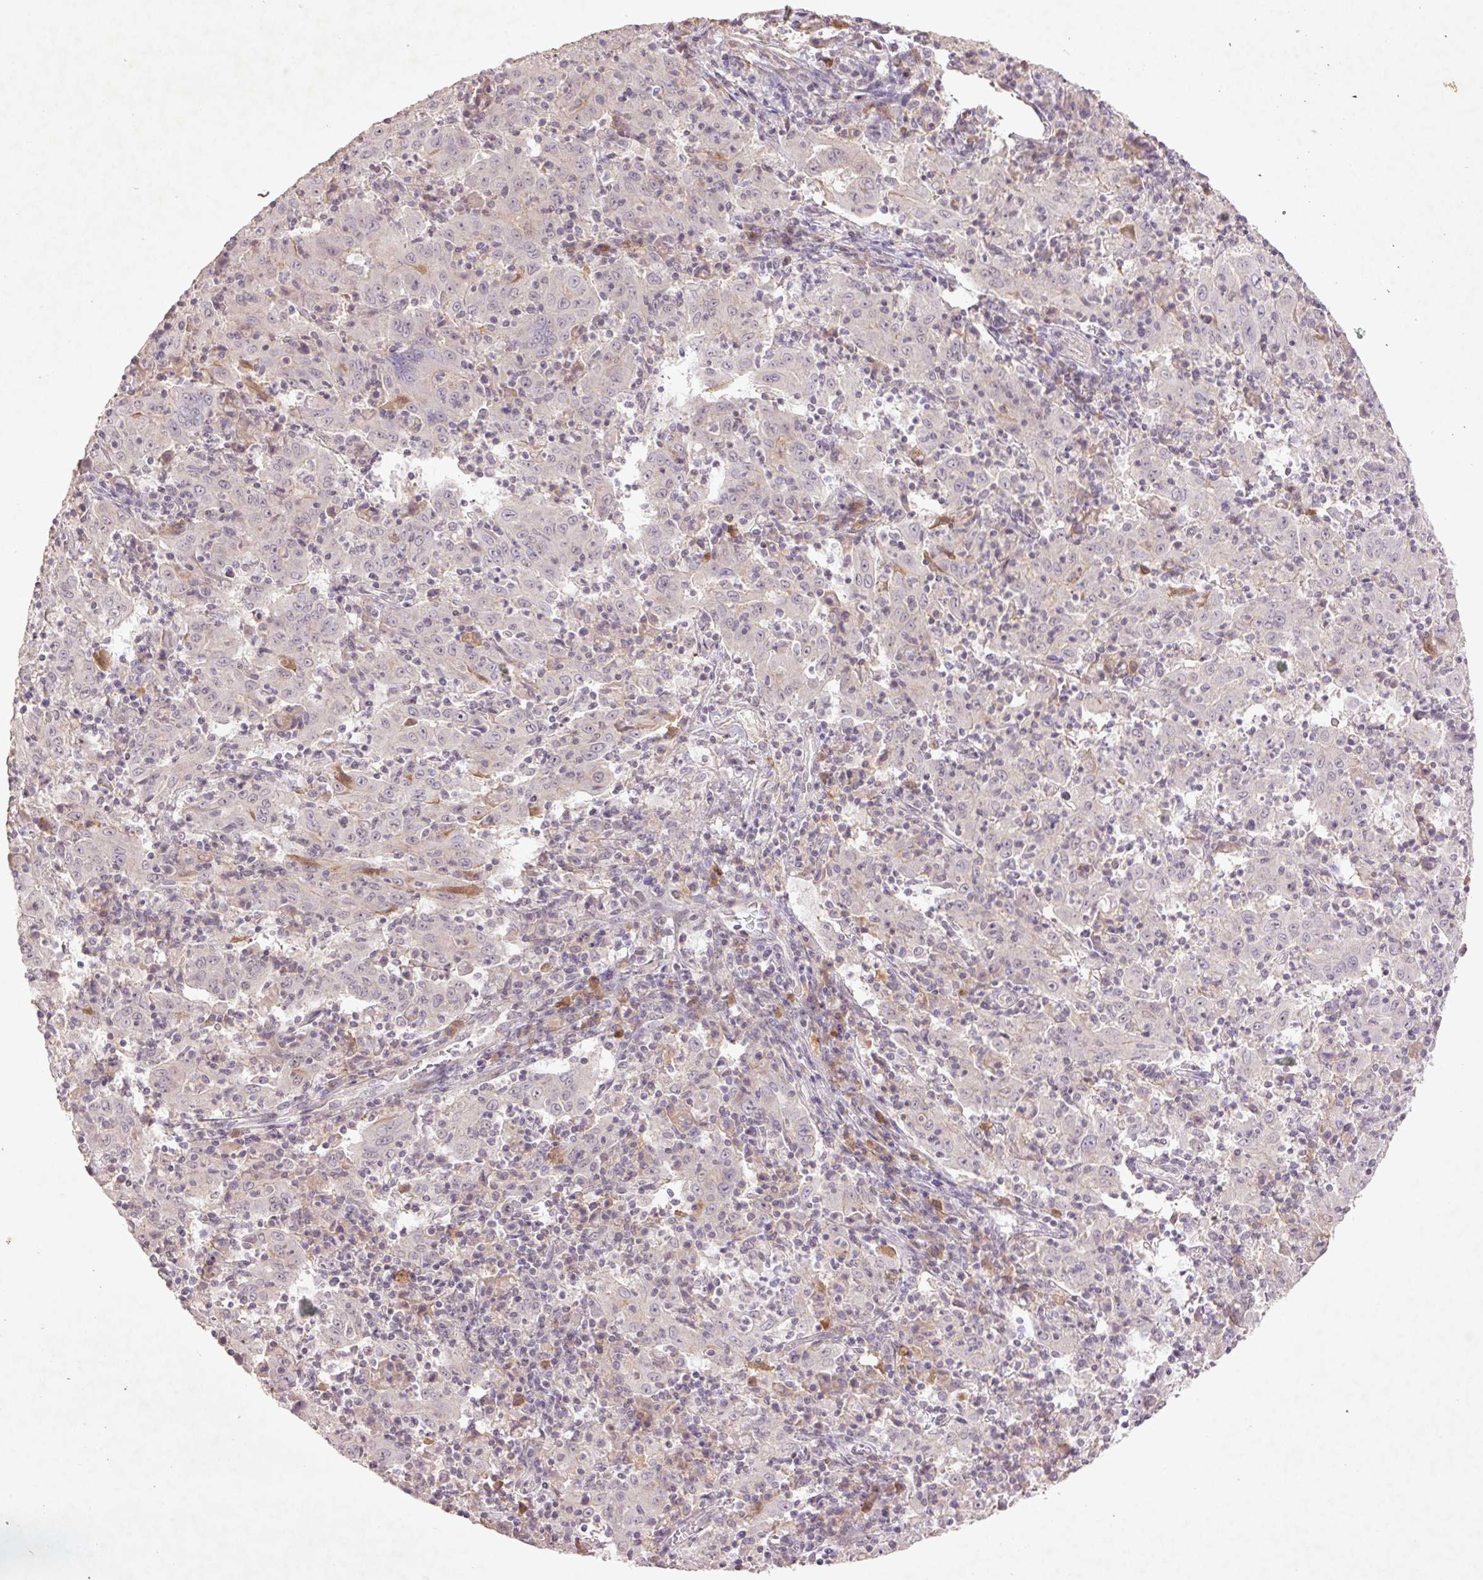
{"staining": {"intensity": "negative", "quantity": "none", "location": "none"}, "tissue": "pancreatic cancer", "cell_type": "Tumor cells", "image_type": "cancer", "snomed": [{"axis": "morphology", "description": "Adenocarcinoma, NOS"}, {"axis": "topography", "description": "Pancreas"}], "caption": "This is a histopathology image of immunohistochemistry (IHC) staining of pancreatic cancer (adenocarcinoma), which shows no expression in tumor cells.", "gene": "FAM168B", "patient": {"sex": "male", "age": 63}}